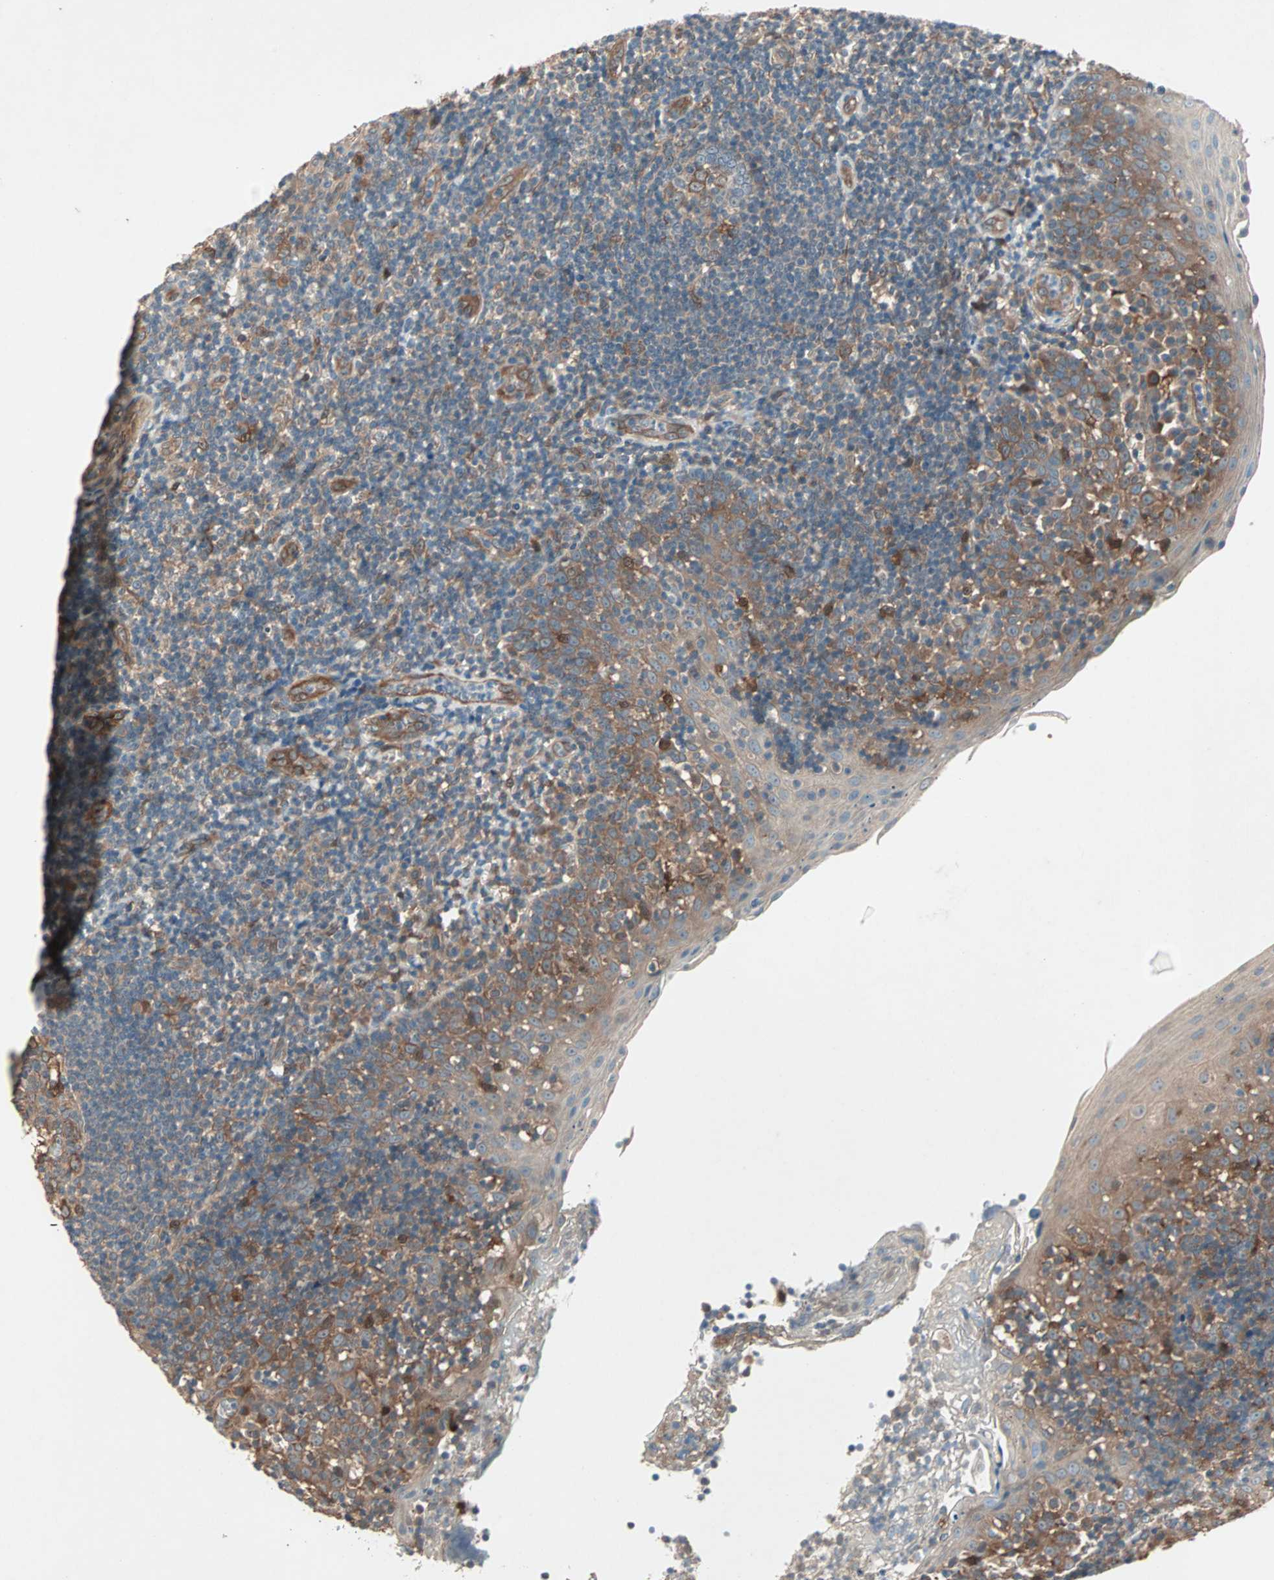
{"staining": {"intensity": "moderate", "quantity": ">75%", "location": "cytoplasmic/membranous"}, "tissue": "tonsil", "cell_type": "Germinal center cells", "image_type": "normal", "snomed": [{"axis": "morphology", "description": "Normal tissue, NOS"}, {"axis": "topography", "description": "Tonsil"}], "caption": "Unremarkable tonsil demonstrates moderate cytoplasmic/membranous positivity in approximately >75% of germinal center cells.", "gene": "SDSL", "patient": {"sex": "female", "age": 40}}